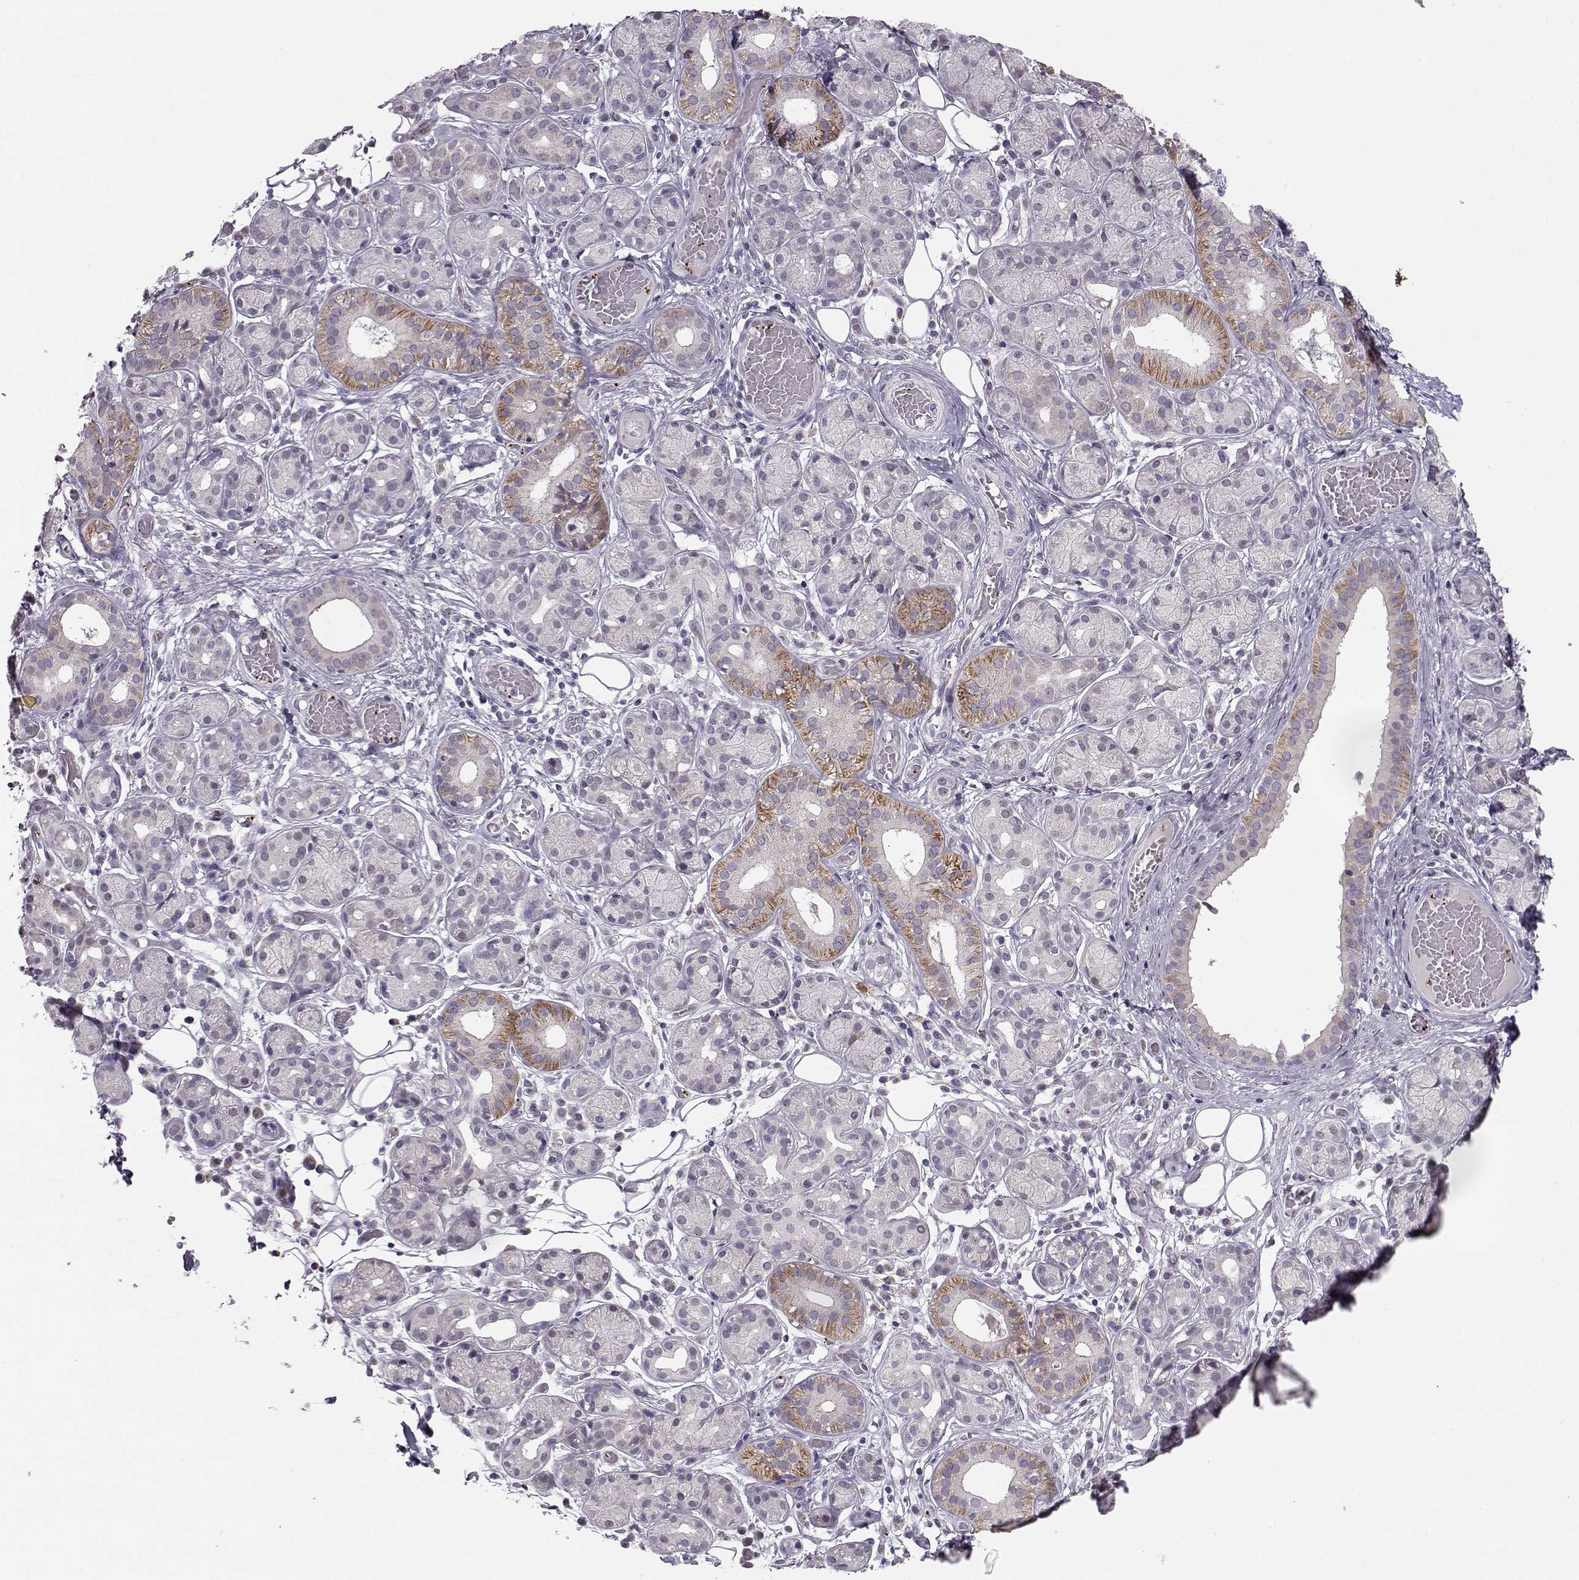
{"staining": {"intensity": "weak", "quantity": "<25%", "location": "cytoplasmic/membranous"}, "tissue": "salivary gland", "cell_type": "Glandular cells", "image_type": "normal", "snomed": [{"axis": "morphology", "description": "Normal tissue, NOS"}, {"axis": "topography", "description": "Salivary gland"}, {"axis": "topography", "description": "Peripheral nerve tissue"}], "caption": "Photomicrograph shows no significant protein staining in glandular cells of unremarkable salivary gland. (Stains: DAB (3,3'-diaminobenzidine) immunohistochemistry (IHC) with hematoxylin counter stain, Microscopy: brightfield microscopy at high magnification).", "gene": "KLF17", "patient": {"sex": "male", "age": 71}}